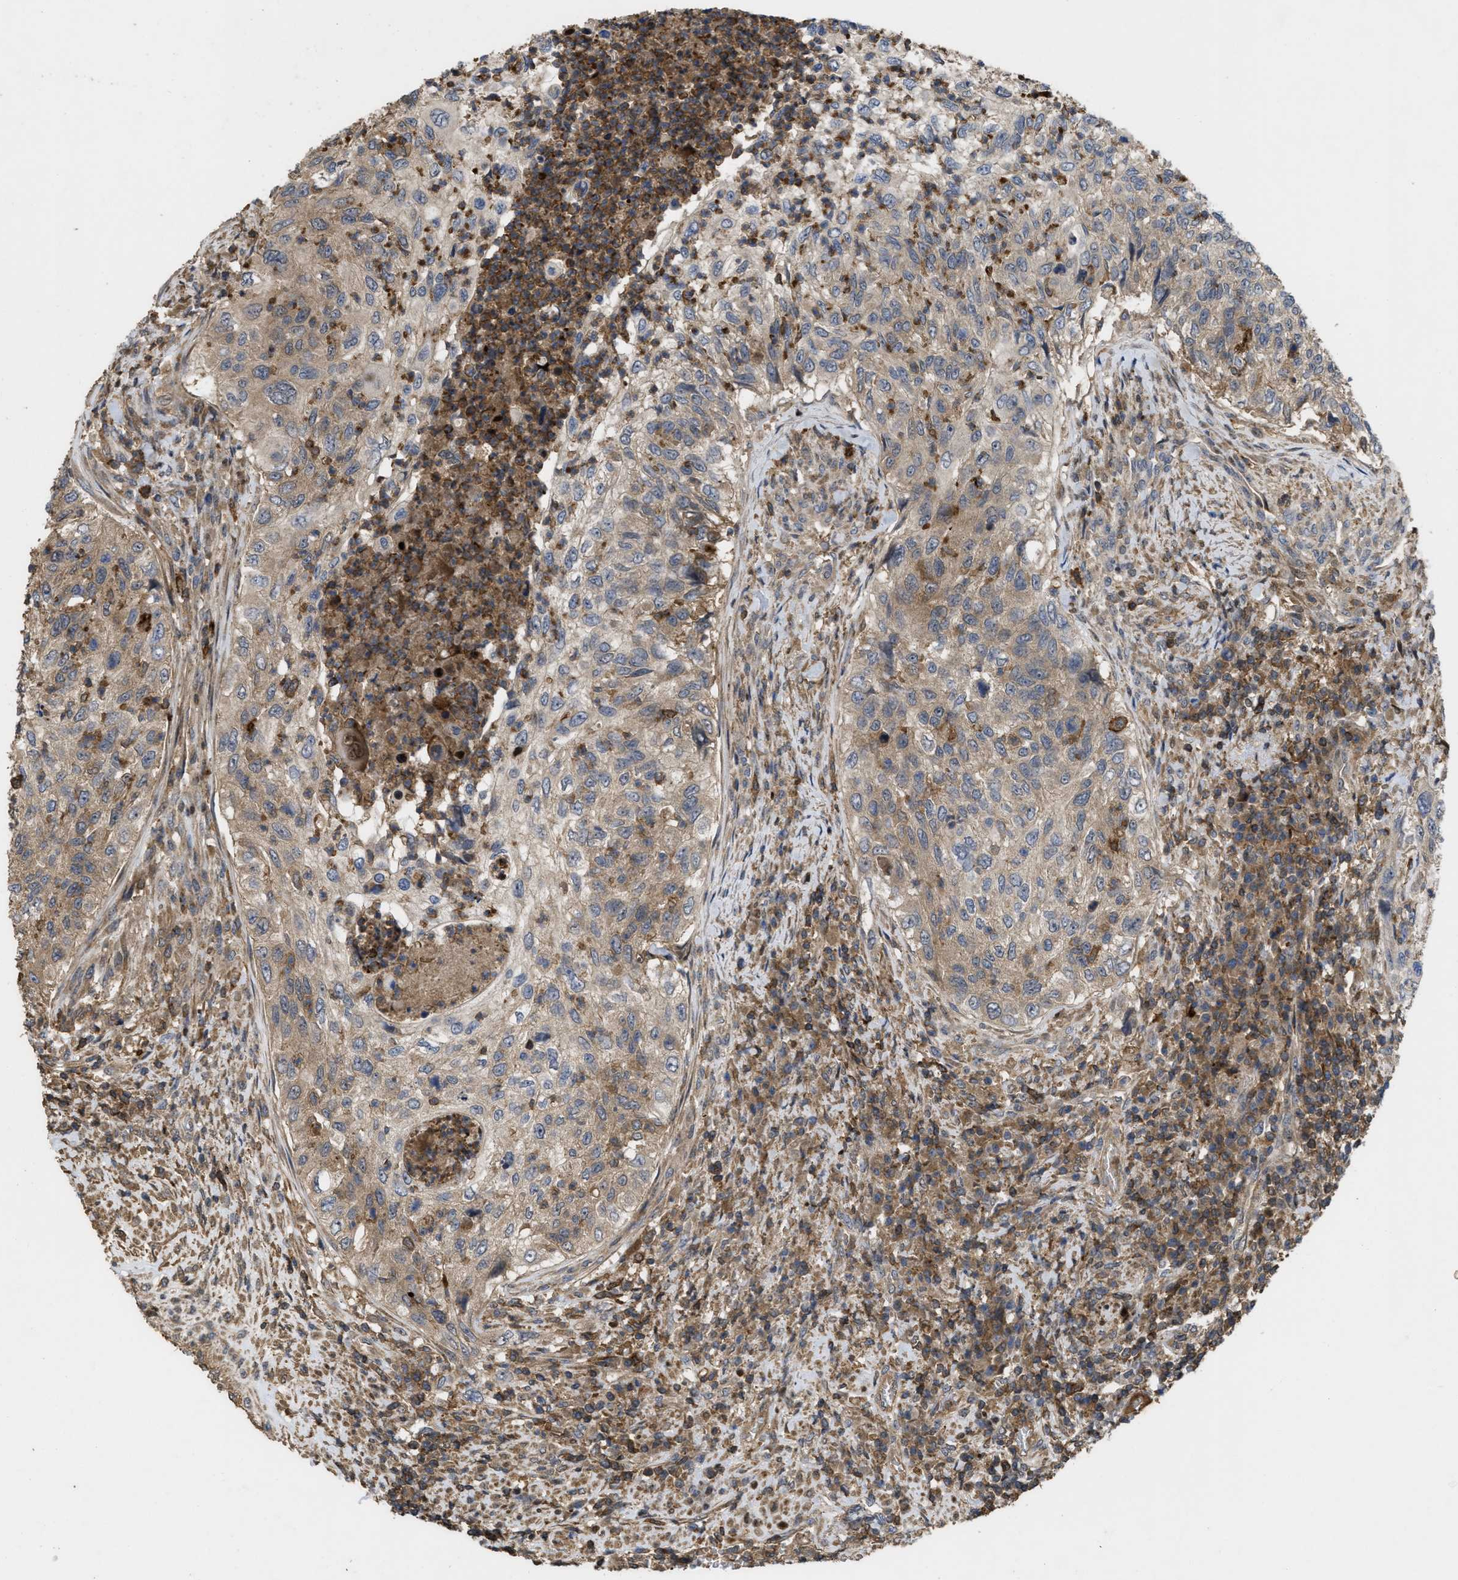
{"staining": {"intensity": "weak", "quantity": ">75%", "location": "cytoplasmic/membranous"}, "tissue": "urothelial cancer", "cell_type": "Tumor cells", "image_type": "cancer", "snomed": [{"axis": "morphology", "description": "Urothelial carcinoma, High grade"}, {"axis": "topography", "description": "Urinary bladder"}], "caption": "Immunohistochemical staining of urothelial cancer reveals weak cytoplasmic/membranous protein positivity in about >75% of tumor cells.", "gene": "CBR3", "patient": {"sex": "female", "age": 60}}